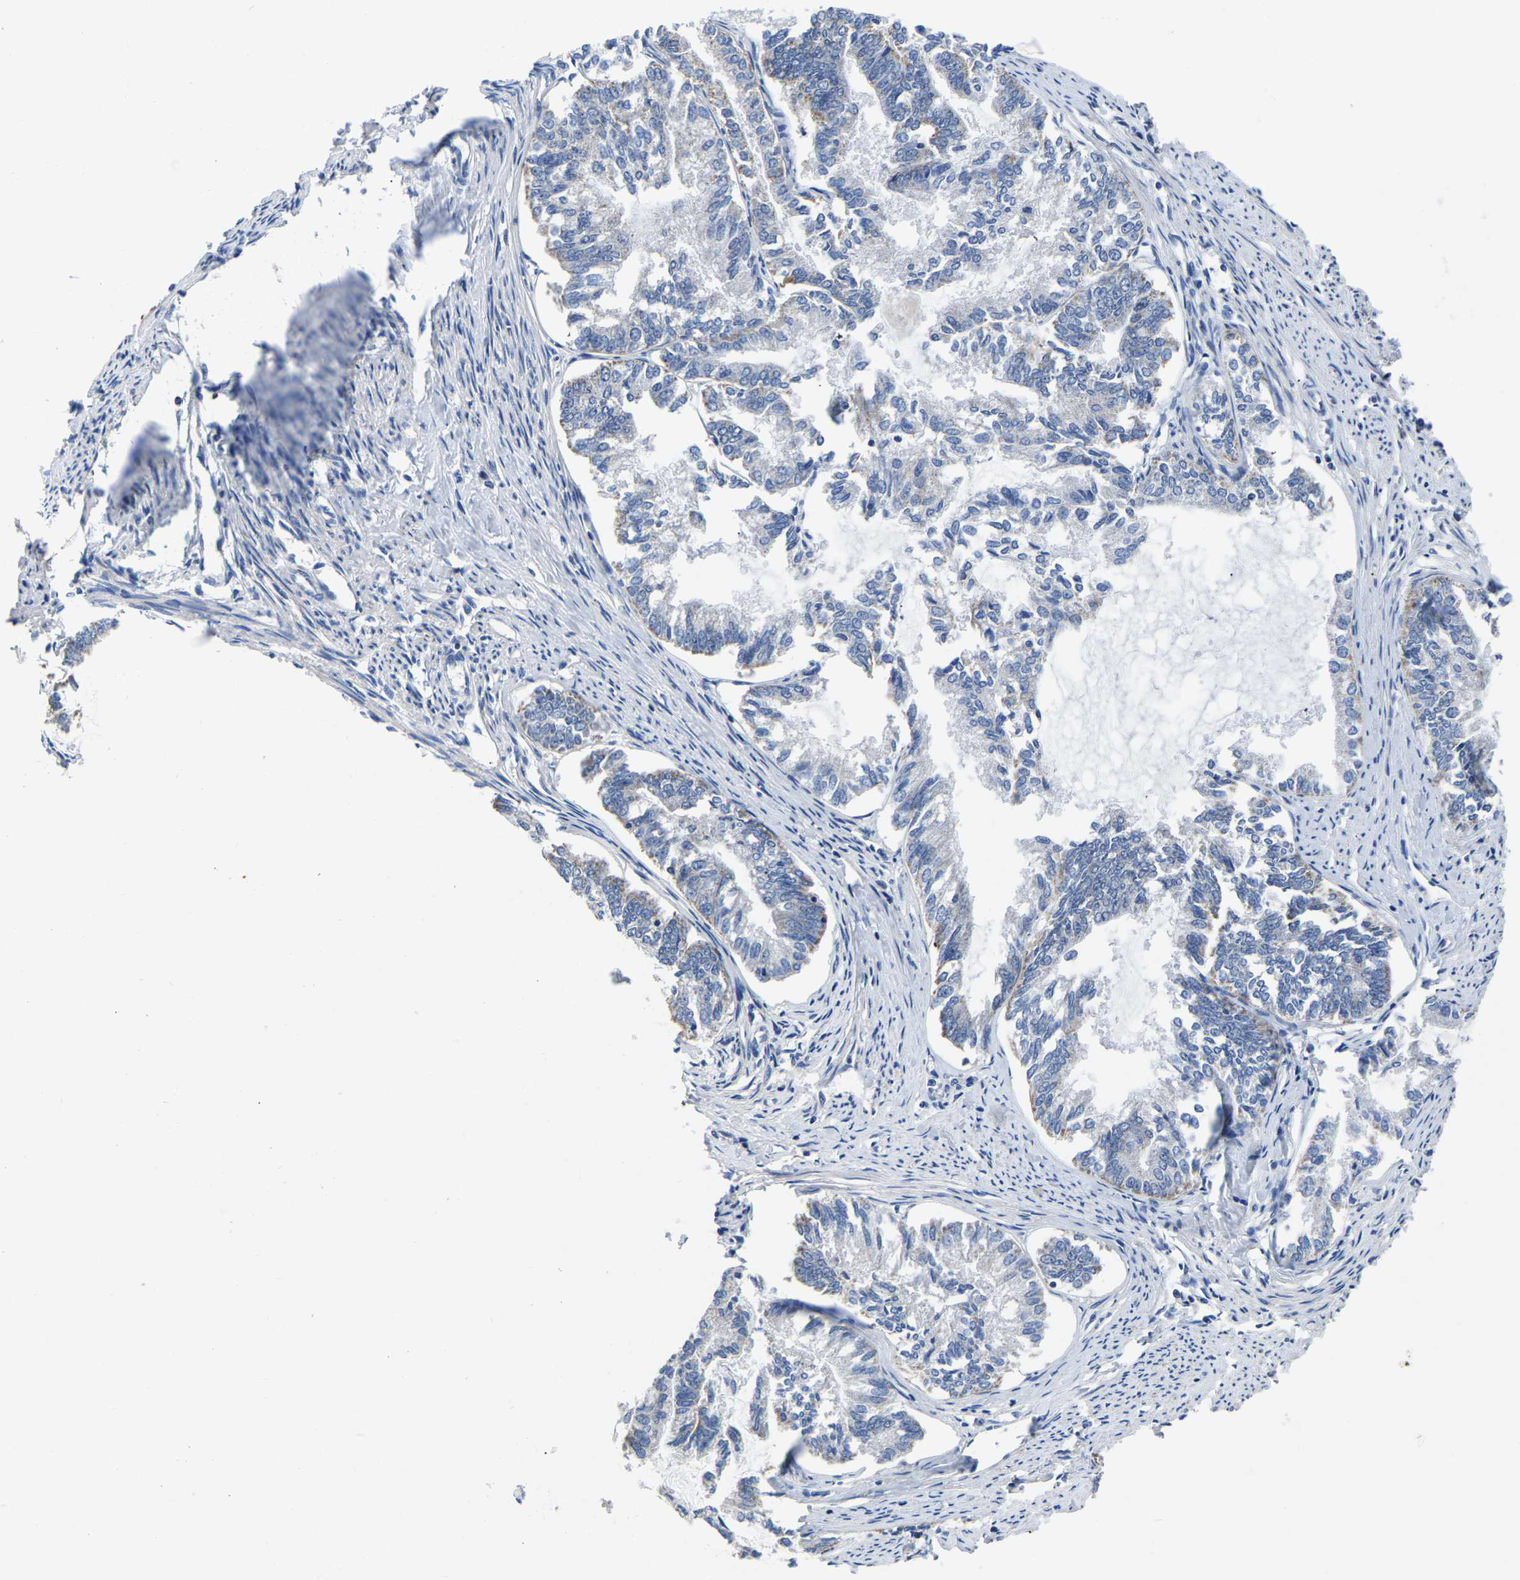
{"staining": {"intensity": "negative", "quantity": "none", "location": "none"}, "tissue": "endometrial cancer", "cell_type": "Tumor cells", "image_type": "cancer", "snomed": [{"axis": "morphology", "description": "Adenocarcinoma, NOS"}, {"axis": "topography", "description": "Endometrium"}], "caption": "Tumor cells show no significant staining in endometrial cancer (adenocarcinoma).", "gene": "FGD5", "patient": {"sex": "female", "age": 86}}